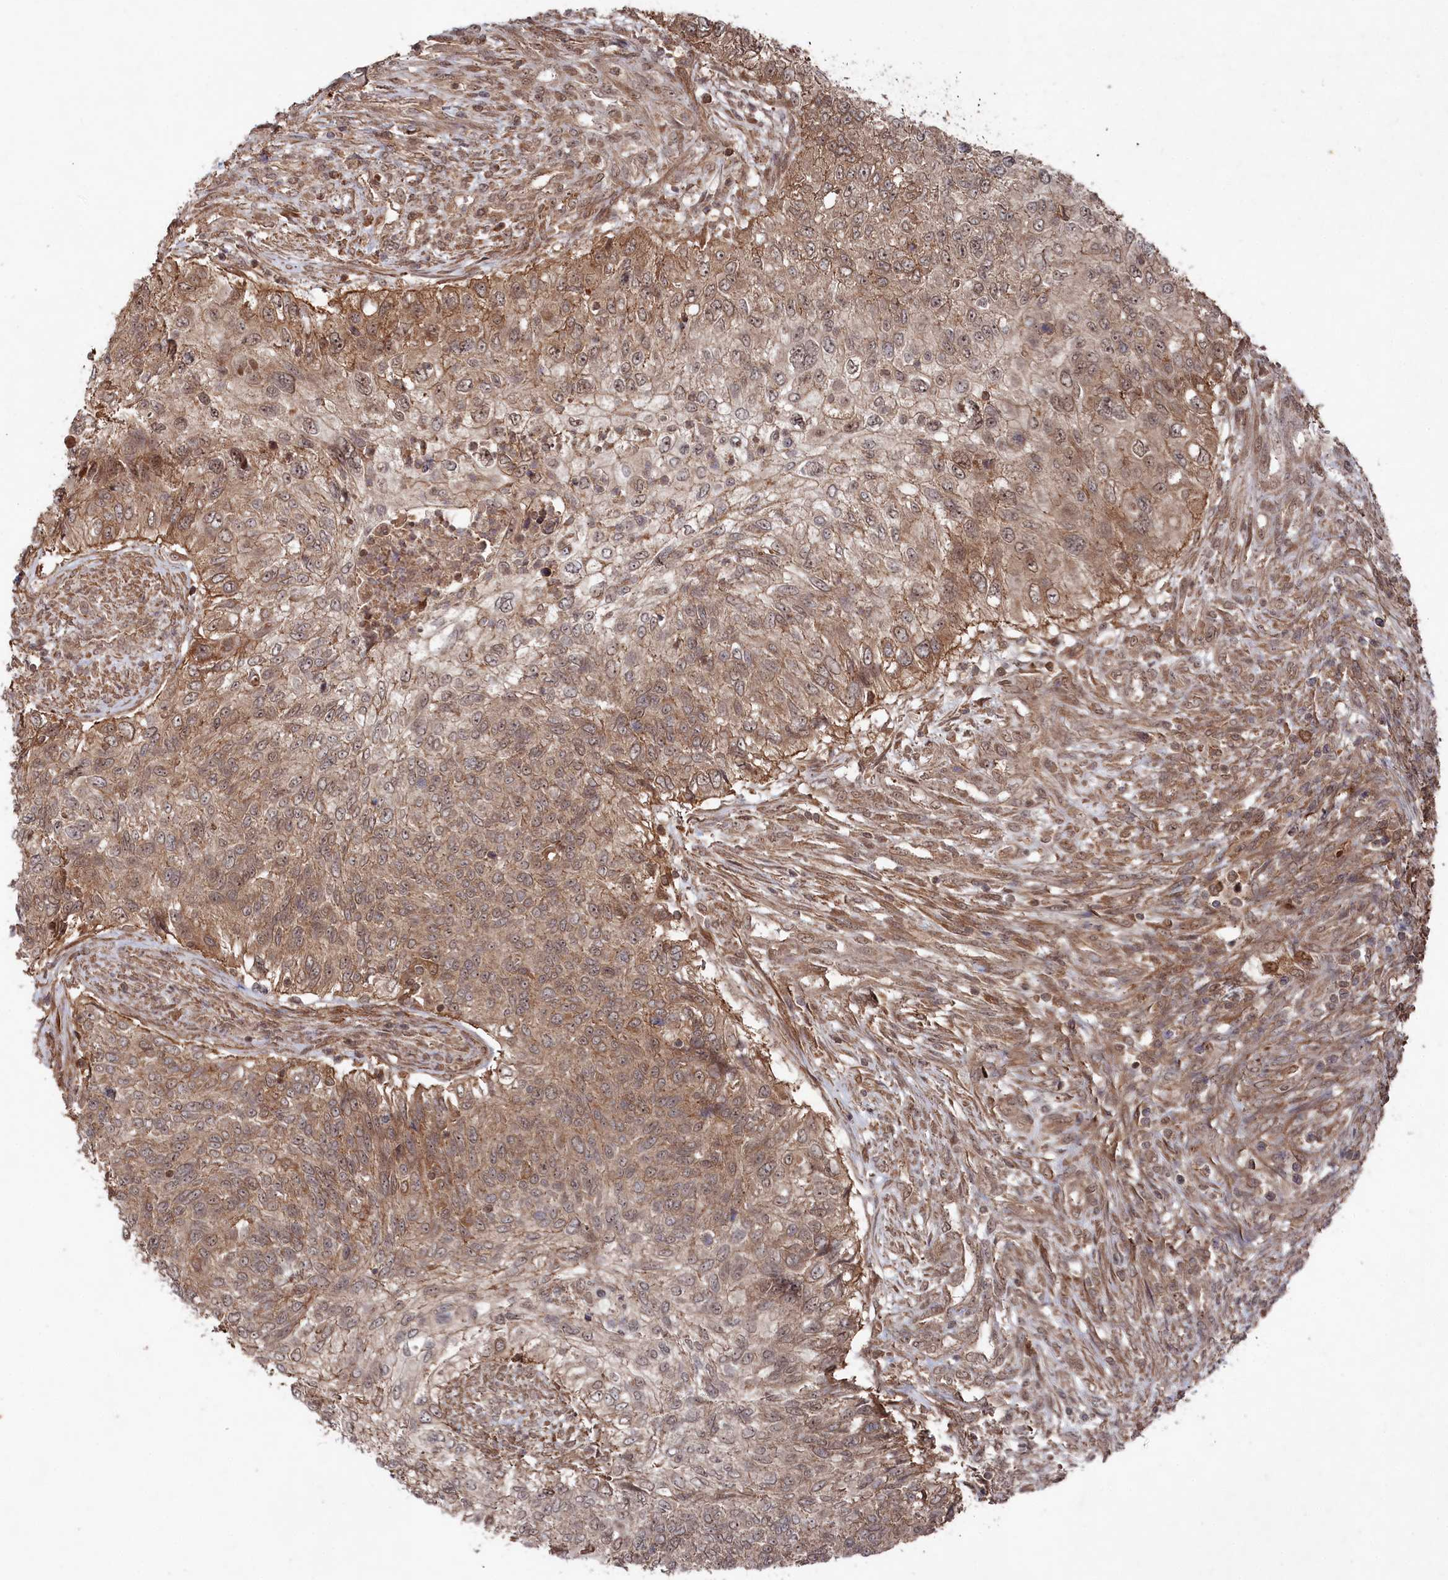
{"staining": {"intensity": "moderate", "quantity": ">75%", "location": "cytoplasmic/membranous,nuclear"}, "tissue": "urothelial cancer", "cell_type": "Tumor cells", "image_type": "cancer", "snomed": [{"axis": "morphology", "description": "Urothelial carcinoma, High grade"}, {"axis": "topography", "description": "Urinary bladder"}], "caption": "Human urothelial cancer stained with a brown dye reveals moderate cytoplasmic/membranous and nuclear positive expression in approximately >75% of tumor cells.", "gene": "BORCS7", "patient": {"sex": "female", "age": 60}}